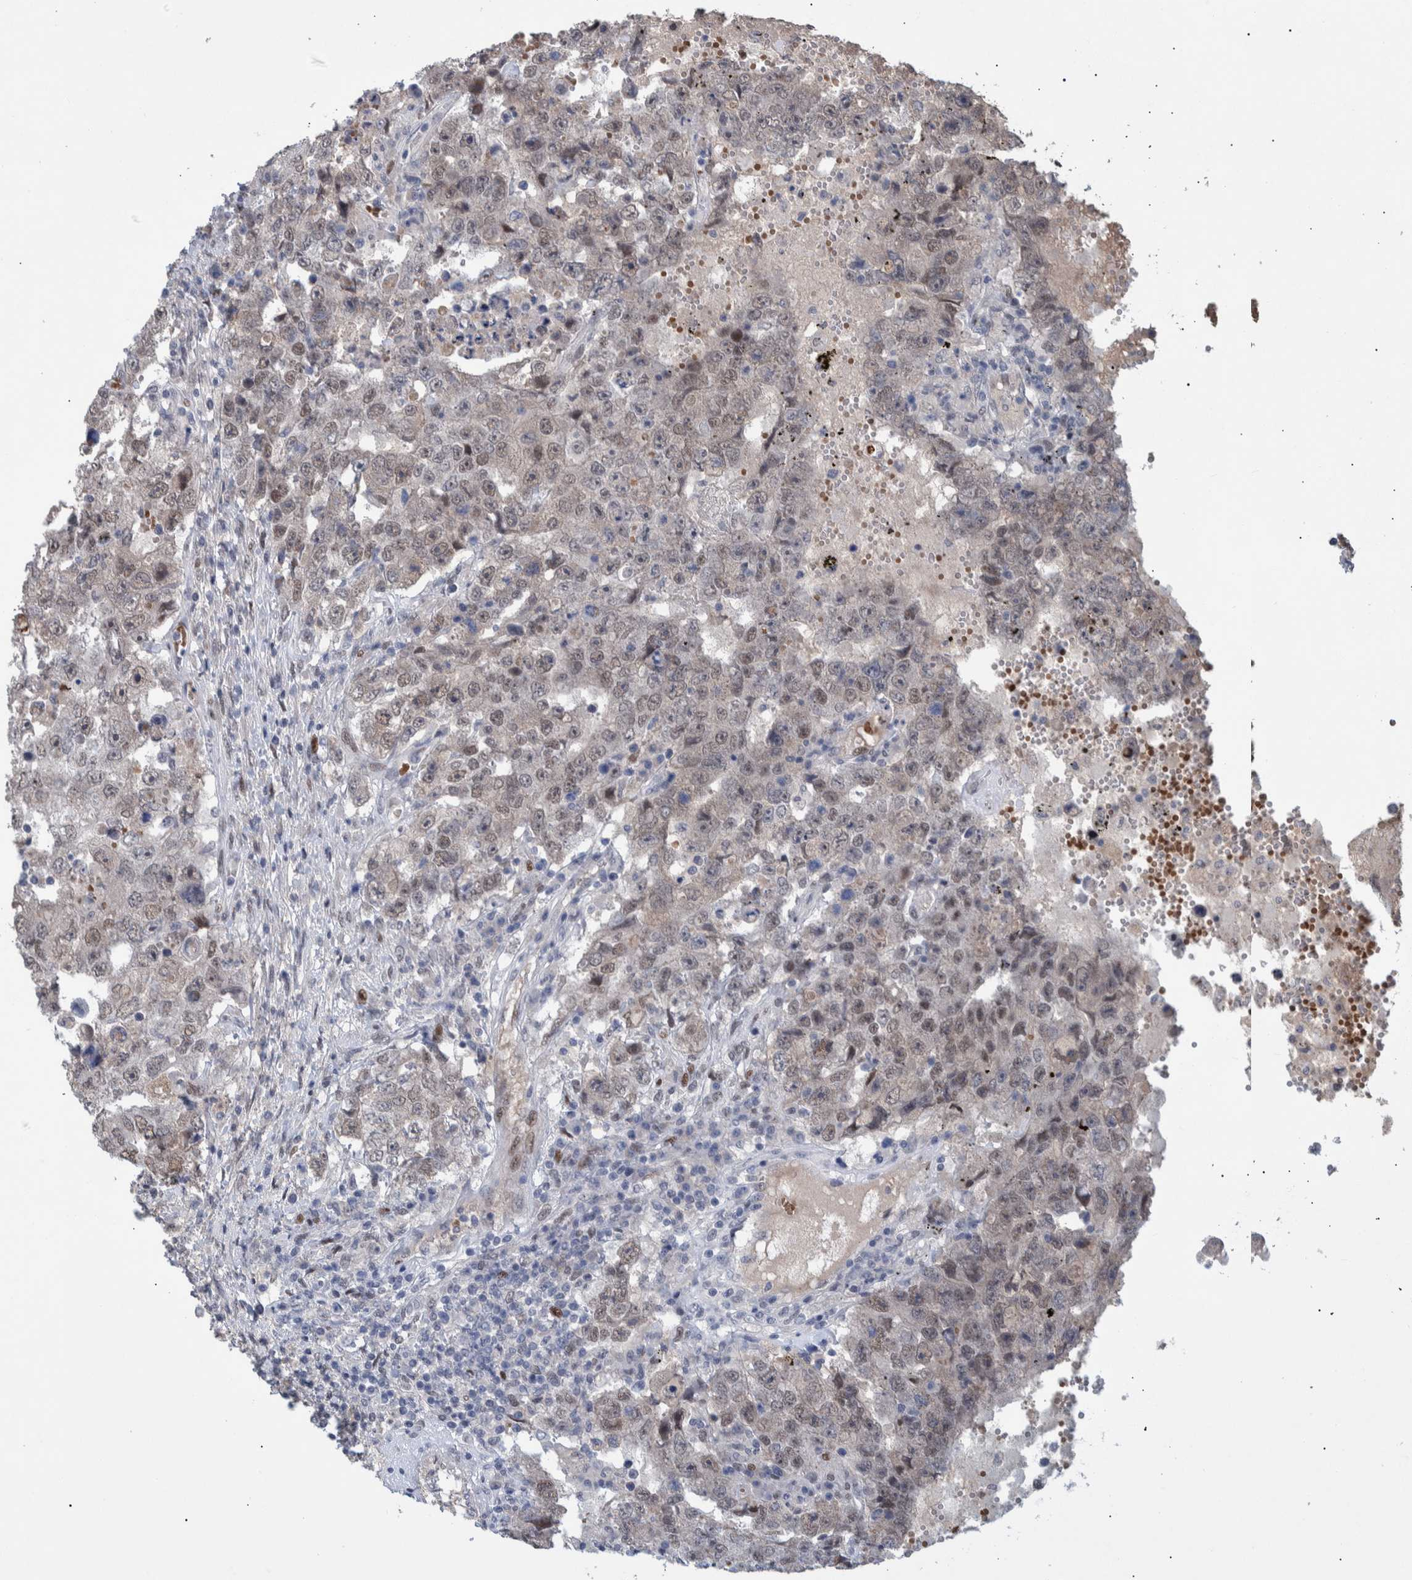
{"staining": {"intensity": "weak", "quantity": ">75%", "location": "nuclear"}, "tissue": "testis cancer", "cell_type": "Tumor cells", "image_type": "cancer", "snomed": [{"axis": "morphology", "description": "Carcinoma, Embryonal, NOS"}, {"axis": "topography", "description": "Testis"}], "caption": "Human testis embryonal carcinoma stained for a protein (brown) demonstrates weak nuclear positive expression in approximately >75% of tumor cells.", "gene": "ESRP1", "patient": {"sex": "male", "age": 26}}